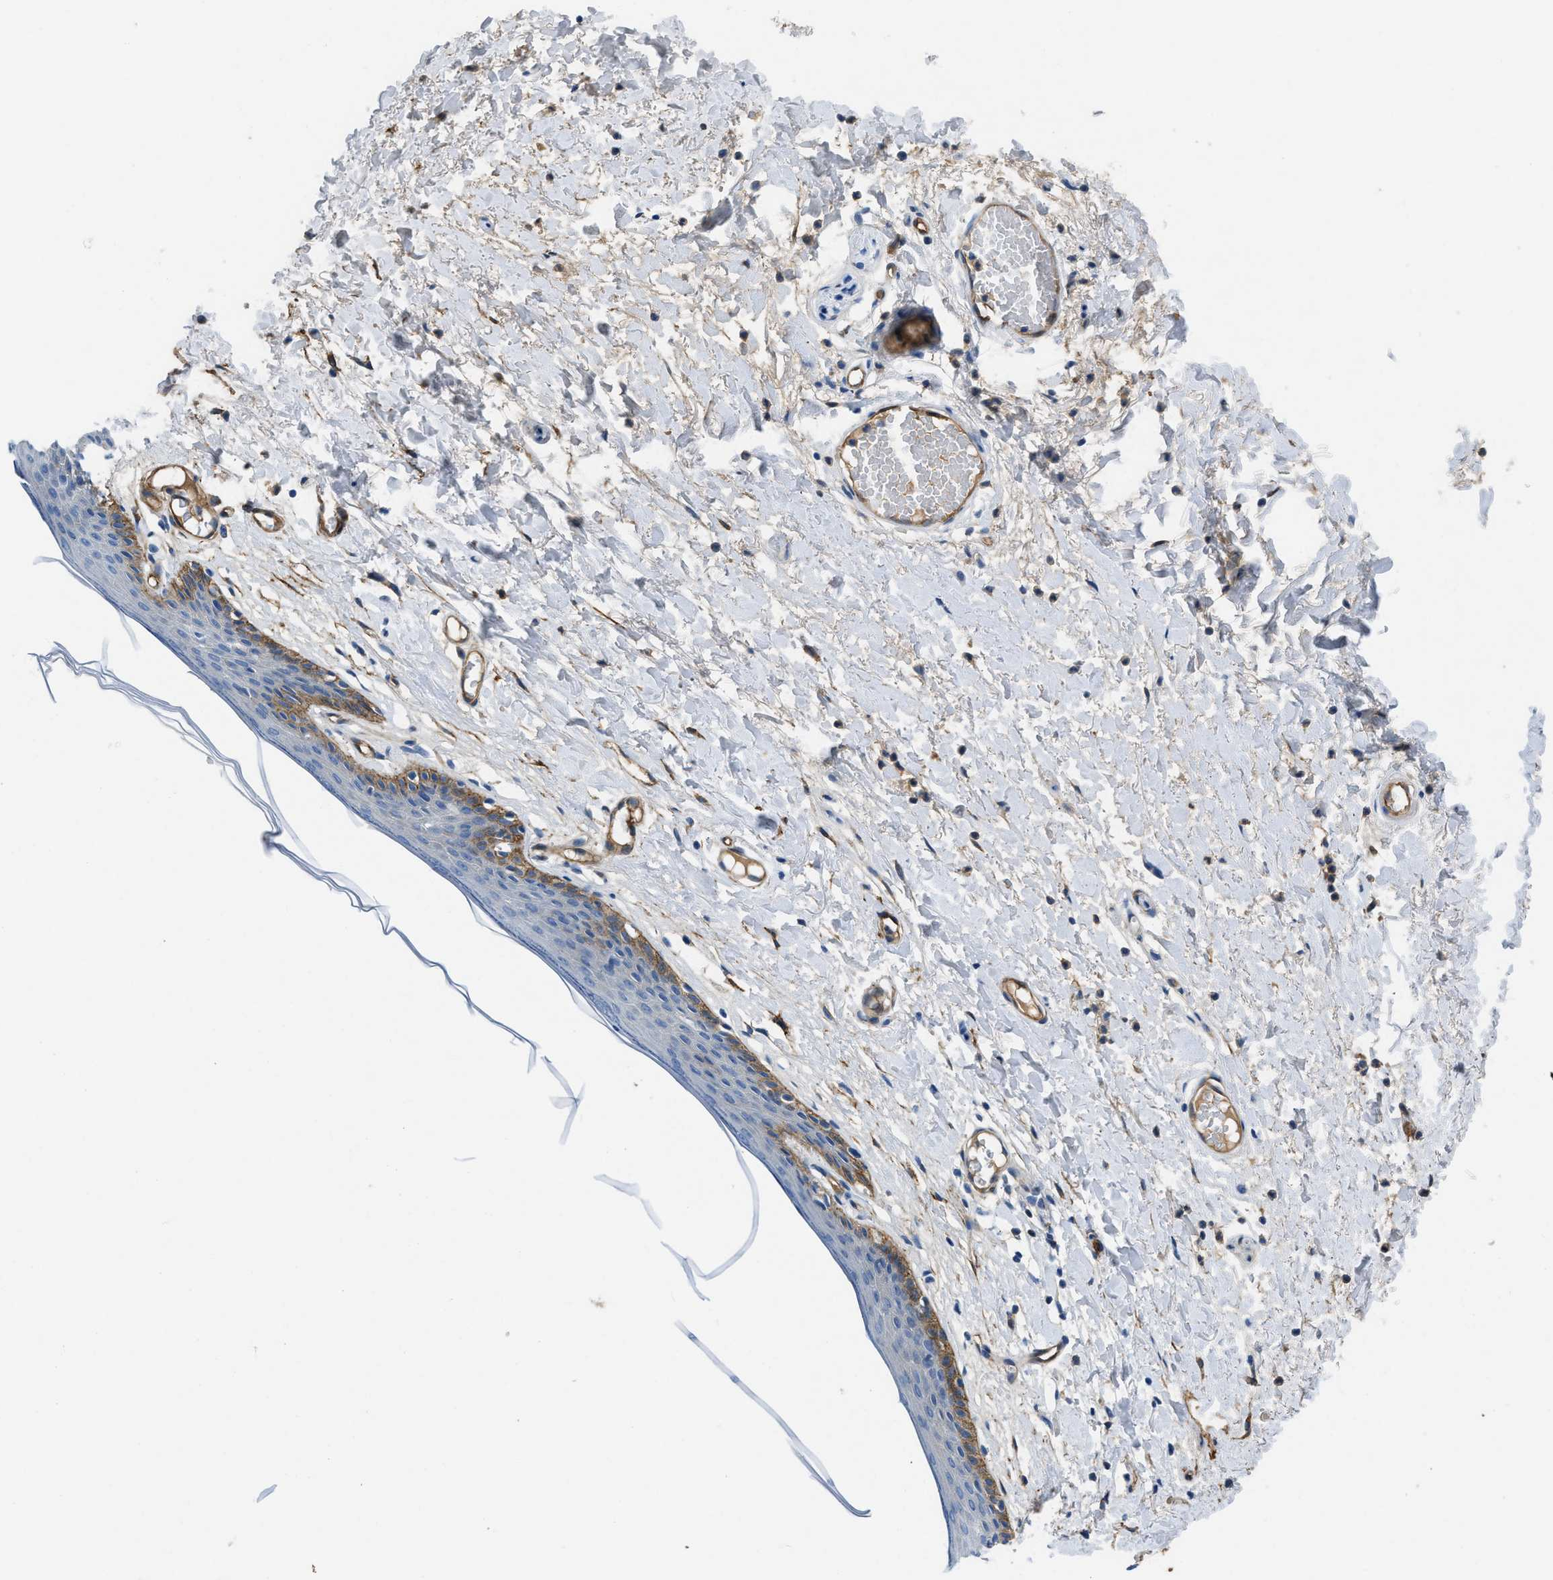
{"staining": {"intensity": "moderate", "quantity": "<25%", "location": "cytoplasmic/membranous"}, "tissue": "skin", "cell_type": "Epidermal cells", "image_type": "normal", "snomed": [{"axis": "morphology", "description": "Normal tissue, NOS"}, {"axis": "topography", "description": "Vulva"}], "caption": "Skin stained with IHC exhibits moderate cytoplasmic/membranous positivity in approximately <25% of epidermal cells.", "gene": "SPEG", "patient": {"sex": "female", "age": 54}}